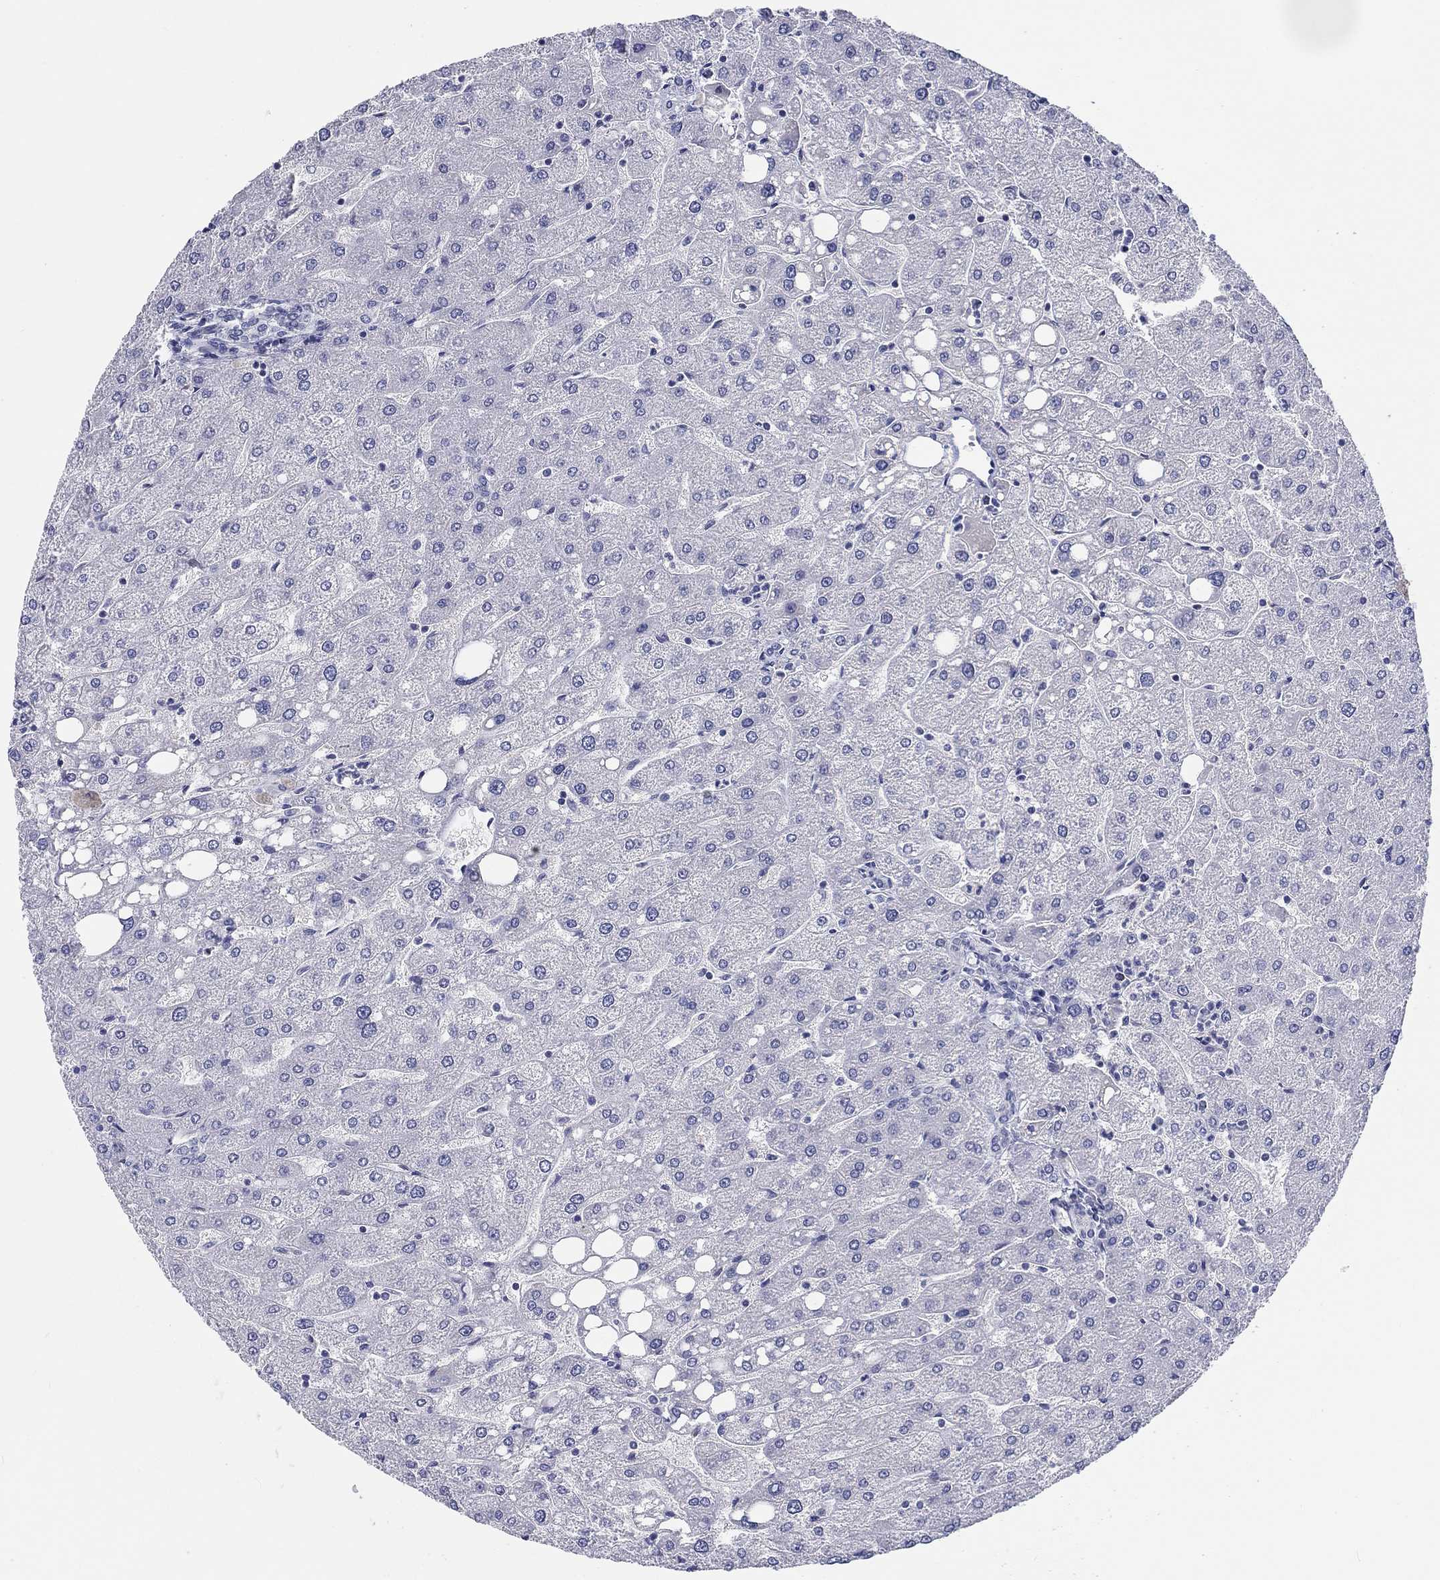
{"staining": {"intensity": "negative", "quantity": "none", "location": "none"}, "tissue": "liver", "cell_type": "Cholangiocytes", "image_type": "normal", "snomed": [{"axis": "morphology", "description": "Normal tissue, NOS"}, {"axis": "topography", "description": "Liver"}], "caption": "Cholangiocytes are negative for brown protein staining in unremarkable liver. (Immunohistochemistry (ihc), brightfield microscopy, high magnification).", "gene": "CRYGD", "patient": {"sex": "male", "age": 67}}